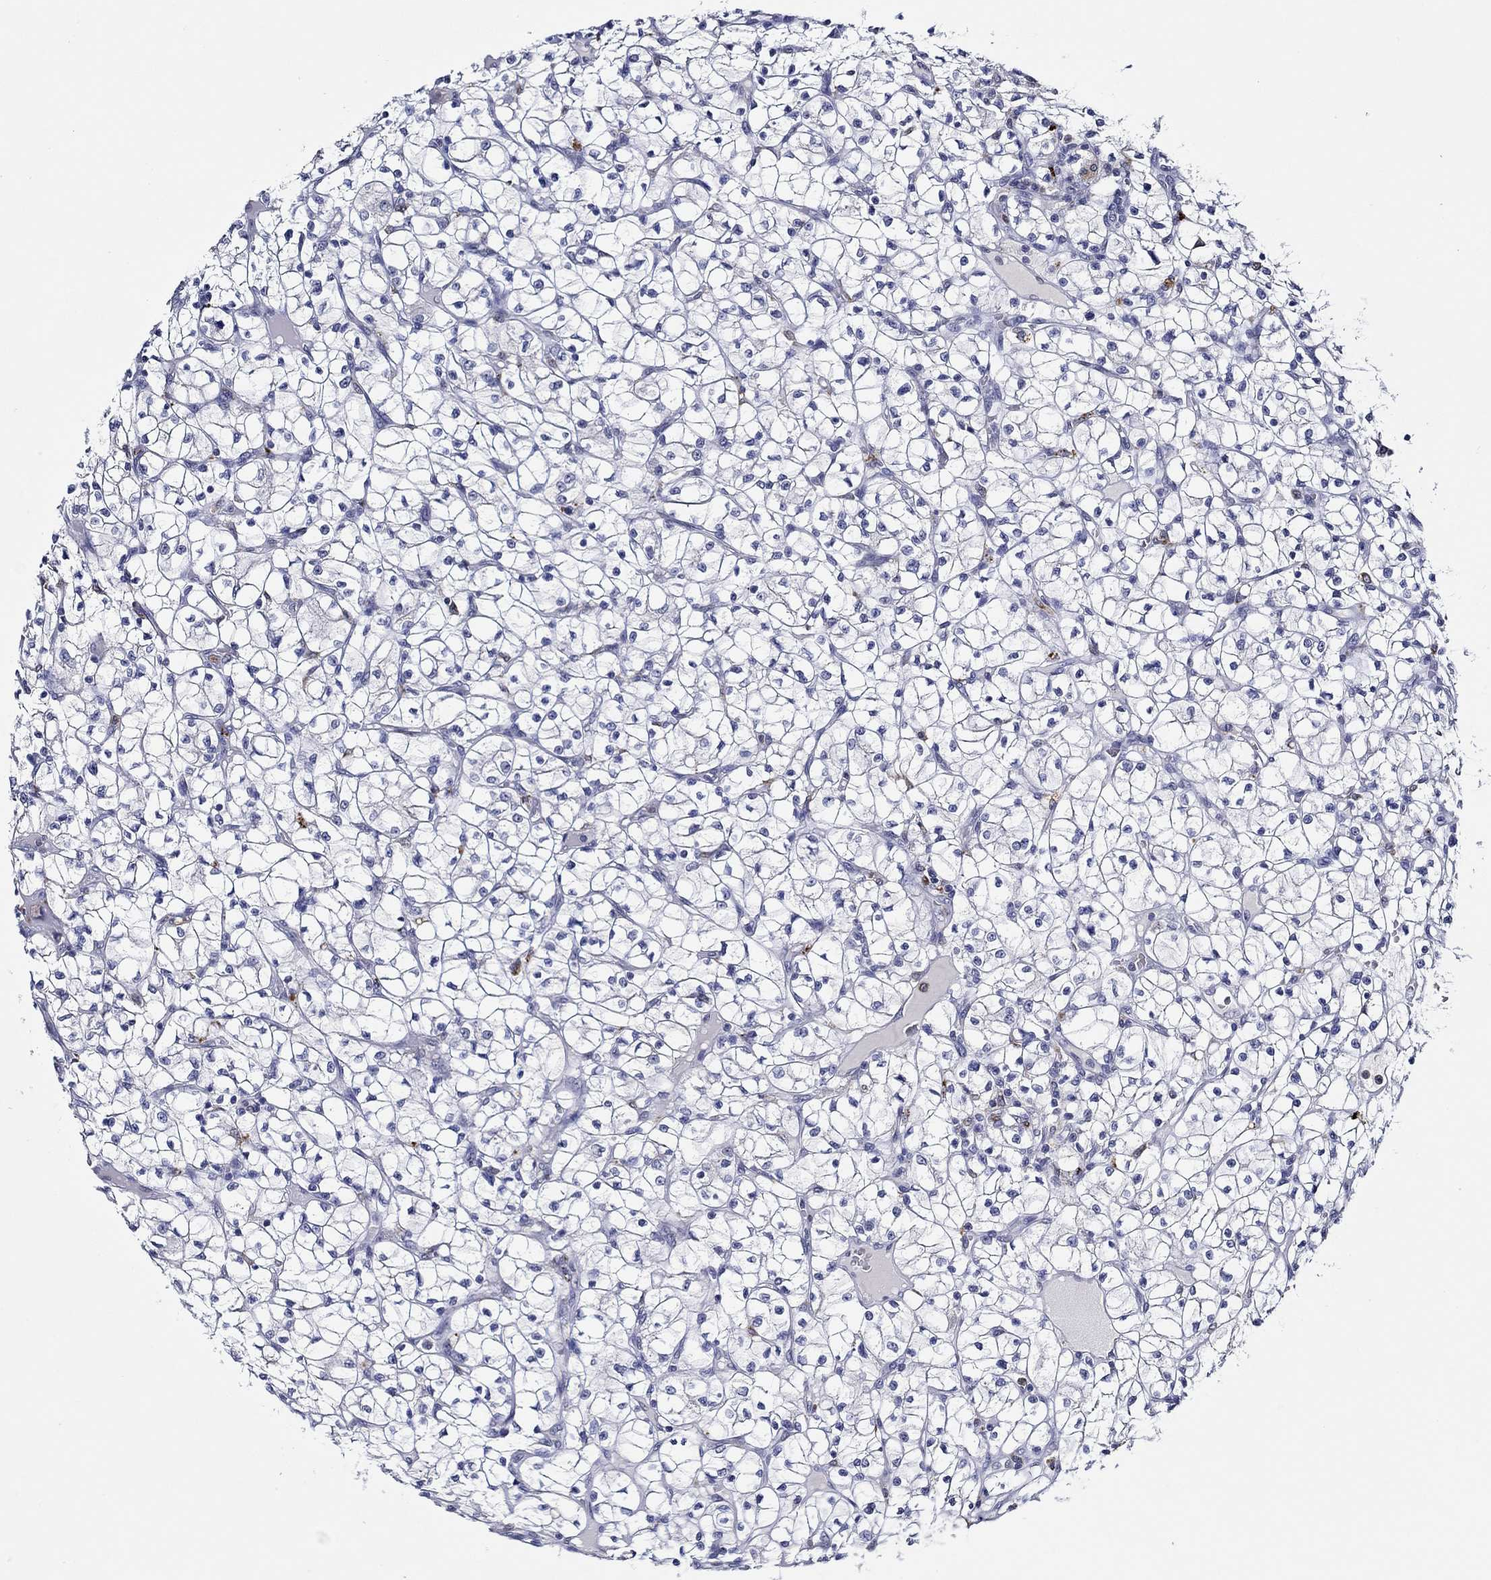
{"staining": {"intensity": "negative", "quantity": "none", "location": "none"}, "tissue": "renal cancer", "cell_type": "Tumor cells", "image_type": "cancer", "snomed": [{"axis": "morphology", "description": "Adenocarcinoma, NOS"}, {"axis": "topography", "description": "Kidney"}], "caption": "A high-resolution photomicrograph shows immunohistochemistry (IHC) staining of renal cancer (adenocarcinoma), which demonstrates no significant expression in tumor cells.", "gene": "GATA2", "patient": {"sex": "female", "age": 64}}